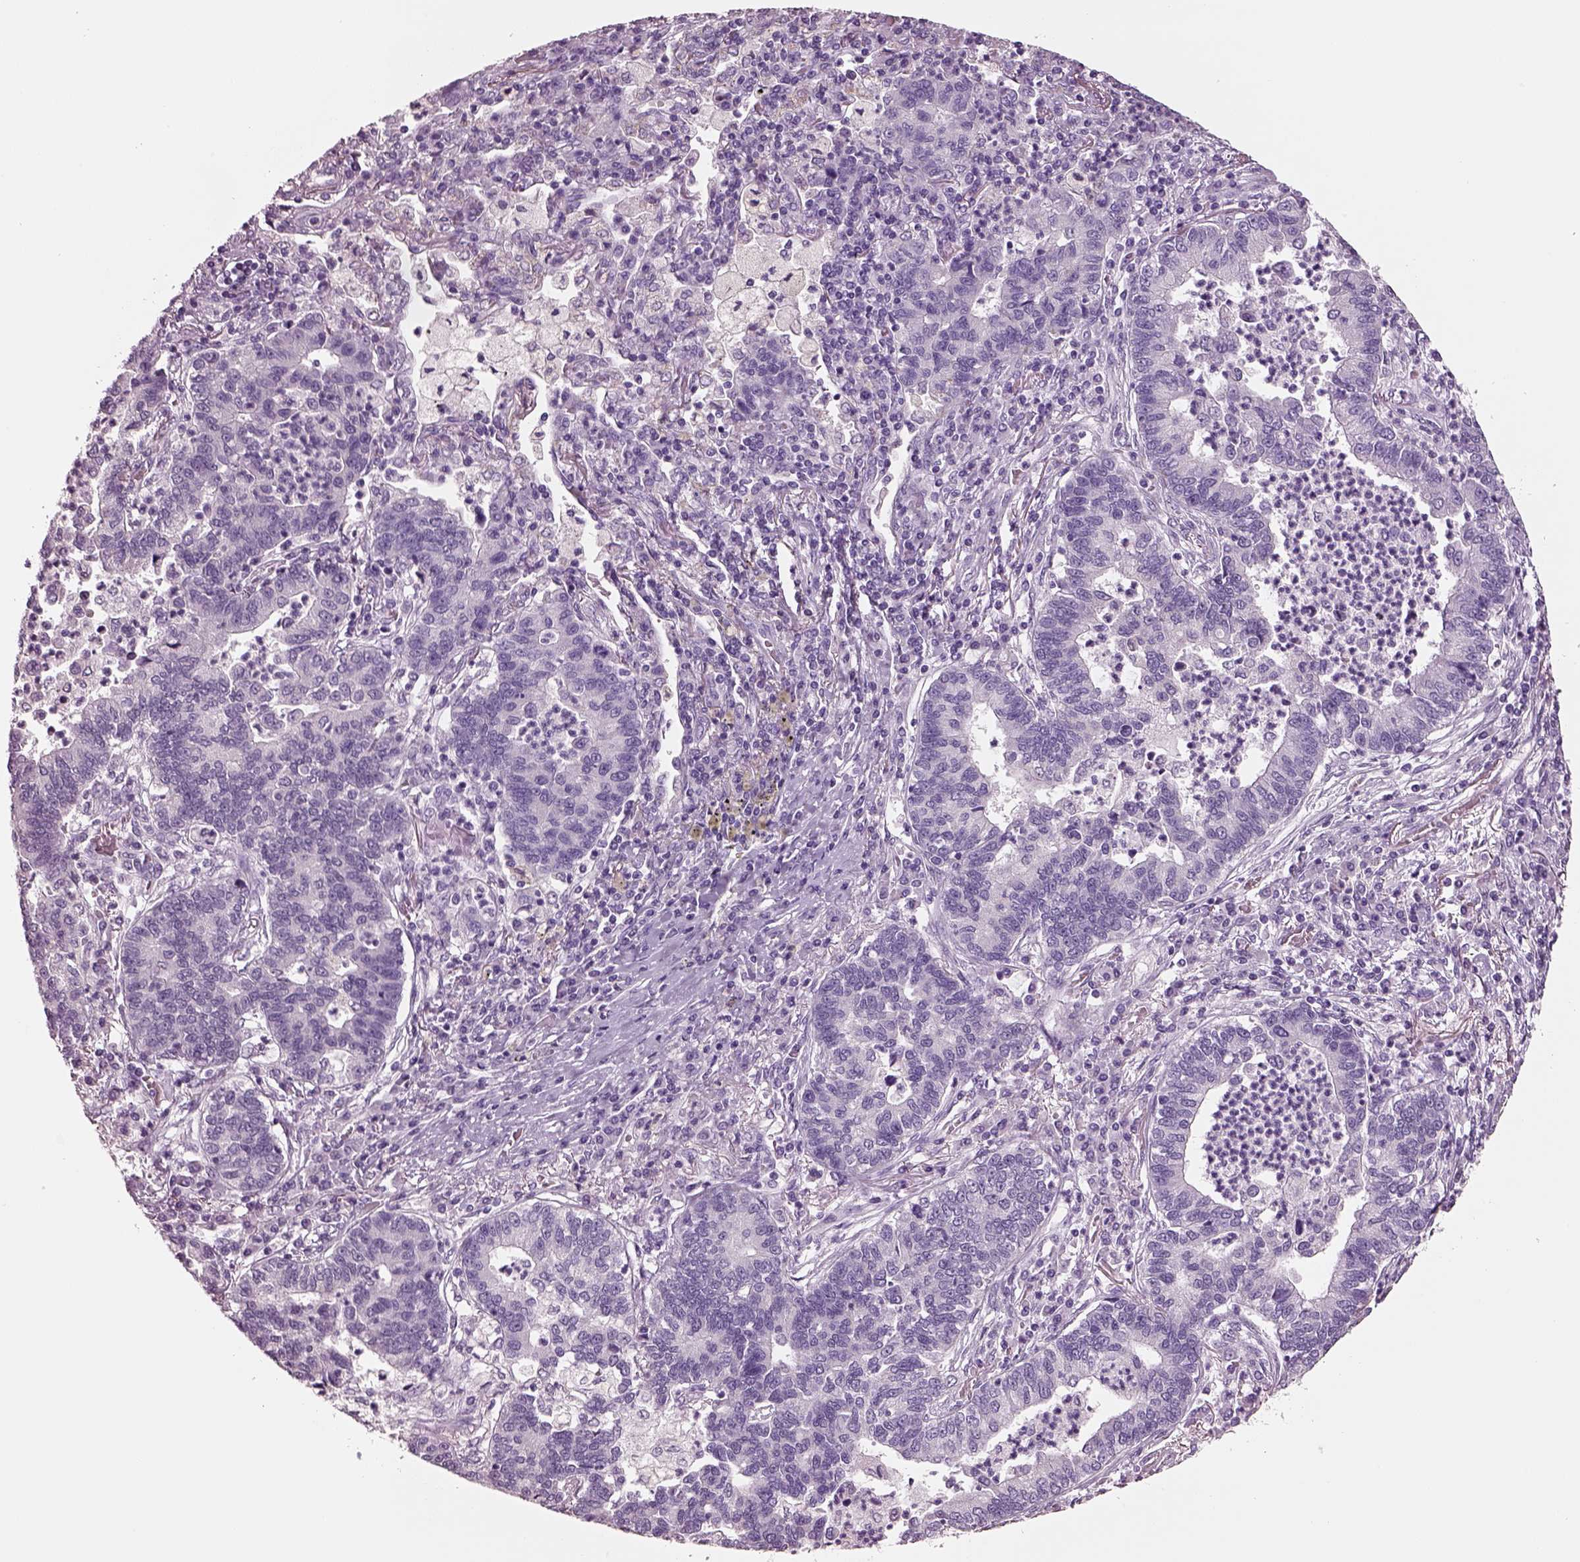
{"staining": {"intensity": "negative", "quantity": "none", "location": "none"}, "tissue": "lung cancer", "cell_type": "Tumor cells", "image_type": "cancer", "snomed": [{"axis": "morphology", "description": "Adenocarcinoma, NOS"}, {"axis": "topography", "description": "Lung"}], "caption": "High magnification brightfield microscopy of lung adenocarcinoma stained with DAB (3,3'-diaminobenzidine) (brown) and counterstained with hematoxylin (blue): tumor cells show no significant positivity.", "gene": "ELSPBP1", "patient": {"sex": "female", "age": 57}}